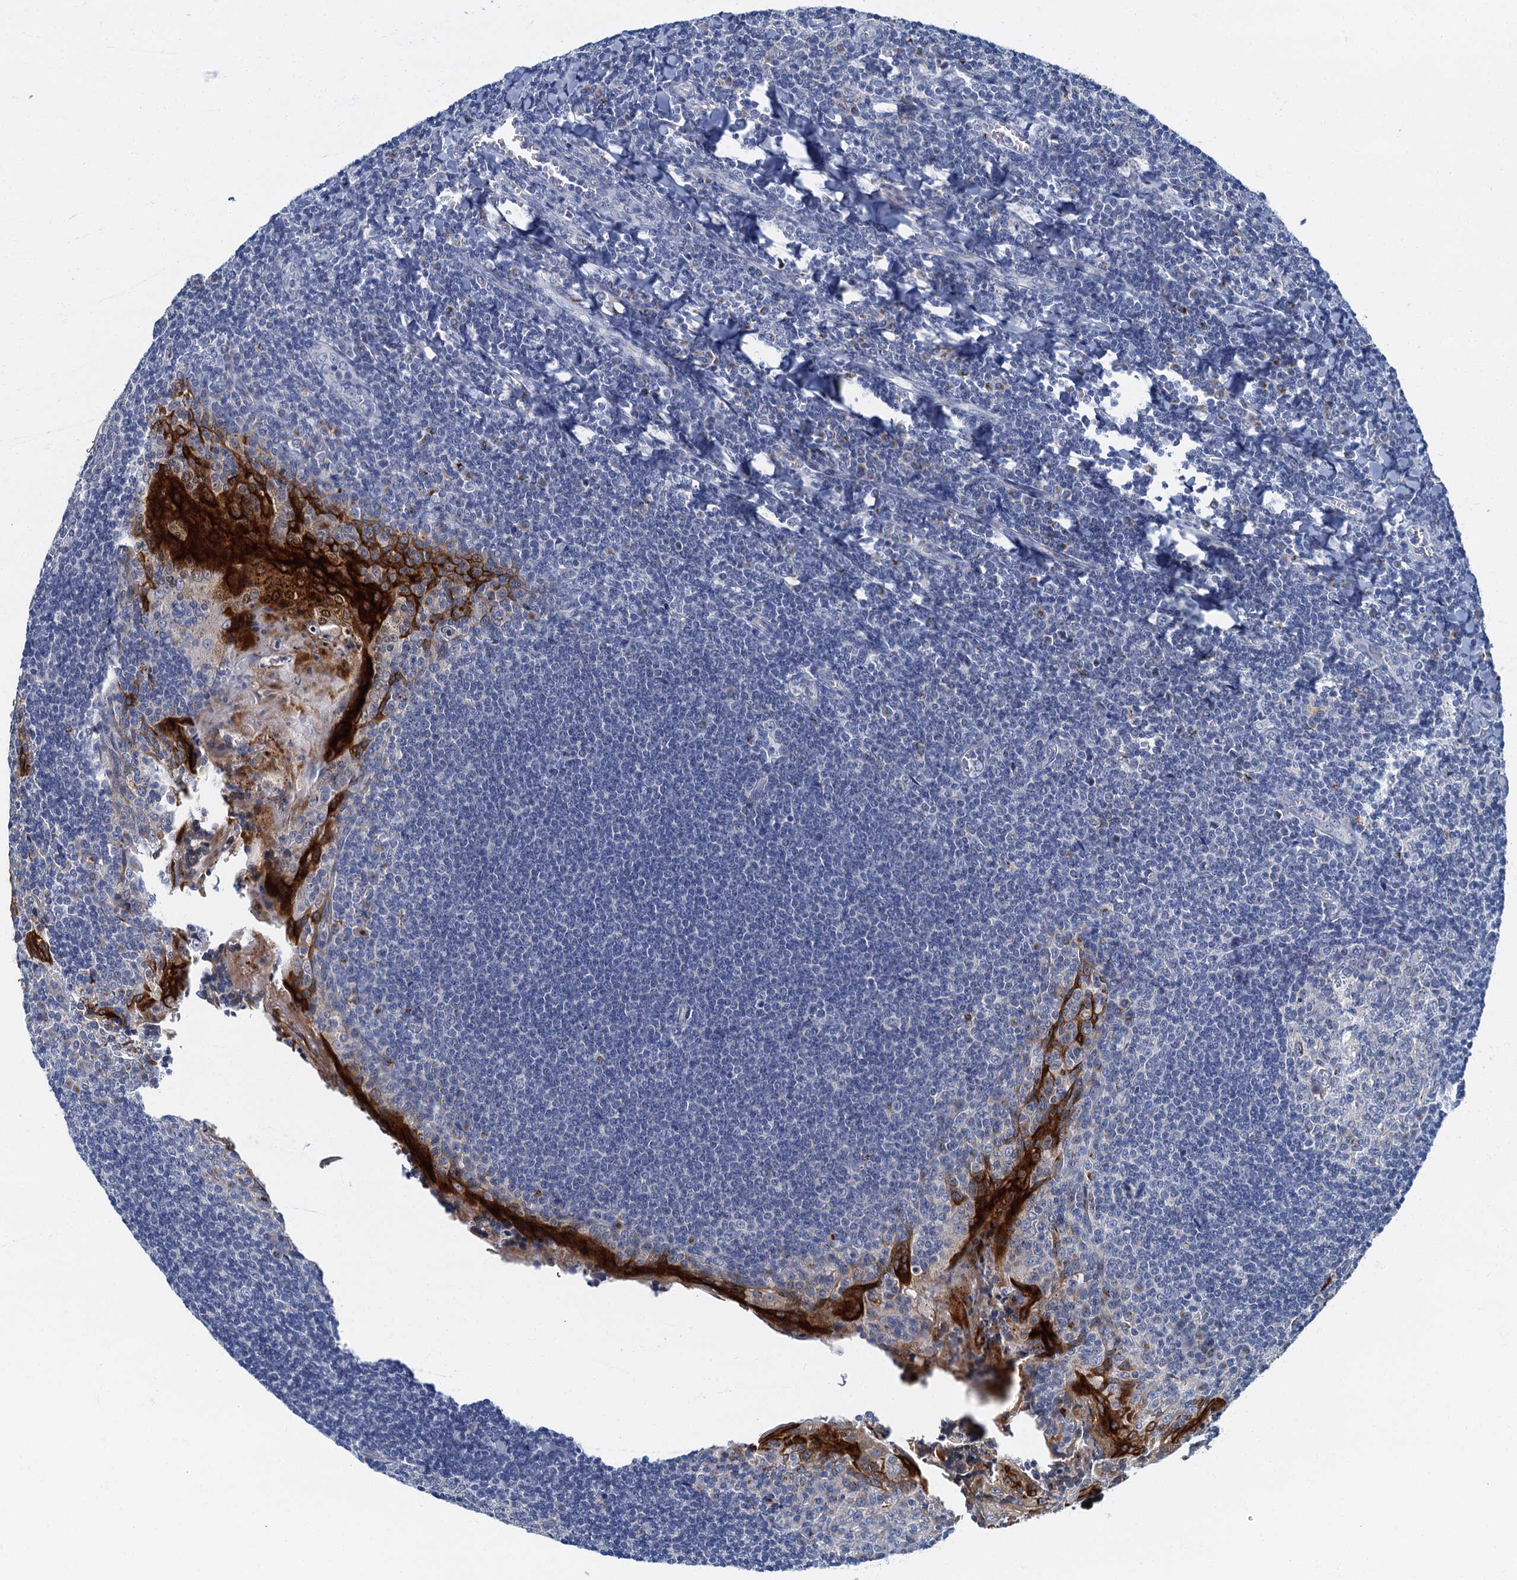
{"staining": {"intensity": "negative", "quantity": "none", "location": "none"}, "tissue": "tonsil", "cell_type": "Germinal center cells", "image_type": "normal", "snomed": [{"axis": "morphology", "description": "Normal tissue, NOS"}, {"axis": "topography", "description": "Tonsil"}], "caption": "High power microscopy micrograph of an immunohistochemistry (IHC) photomicrograph of normal tonsil, revealing no significant expression in germinal center cells. (Stains: DAB (3,3'-diaminobenzidine) IHC with hematoxylin counter stain, Microscopy: brightfield microscopy at high magnification).", "gene": "LYPD3", "patient": {"sex": "male", "age": 27}}